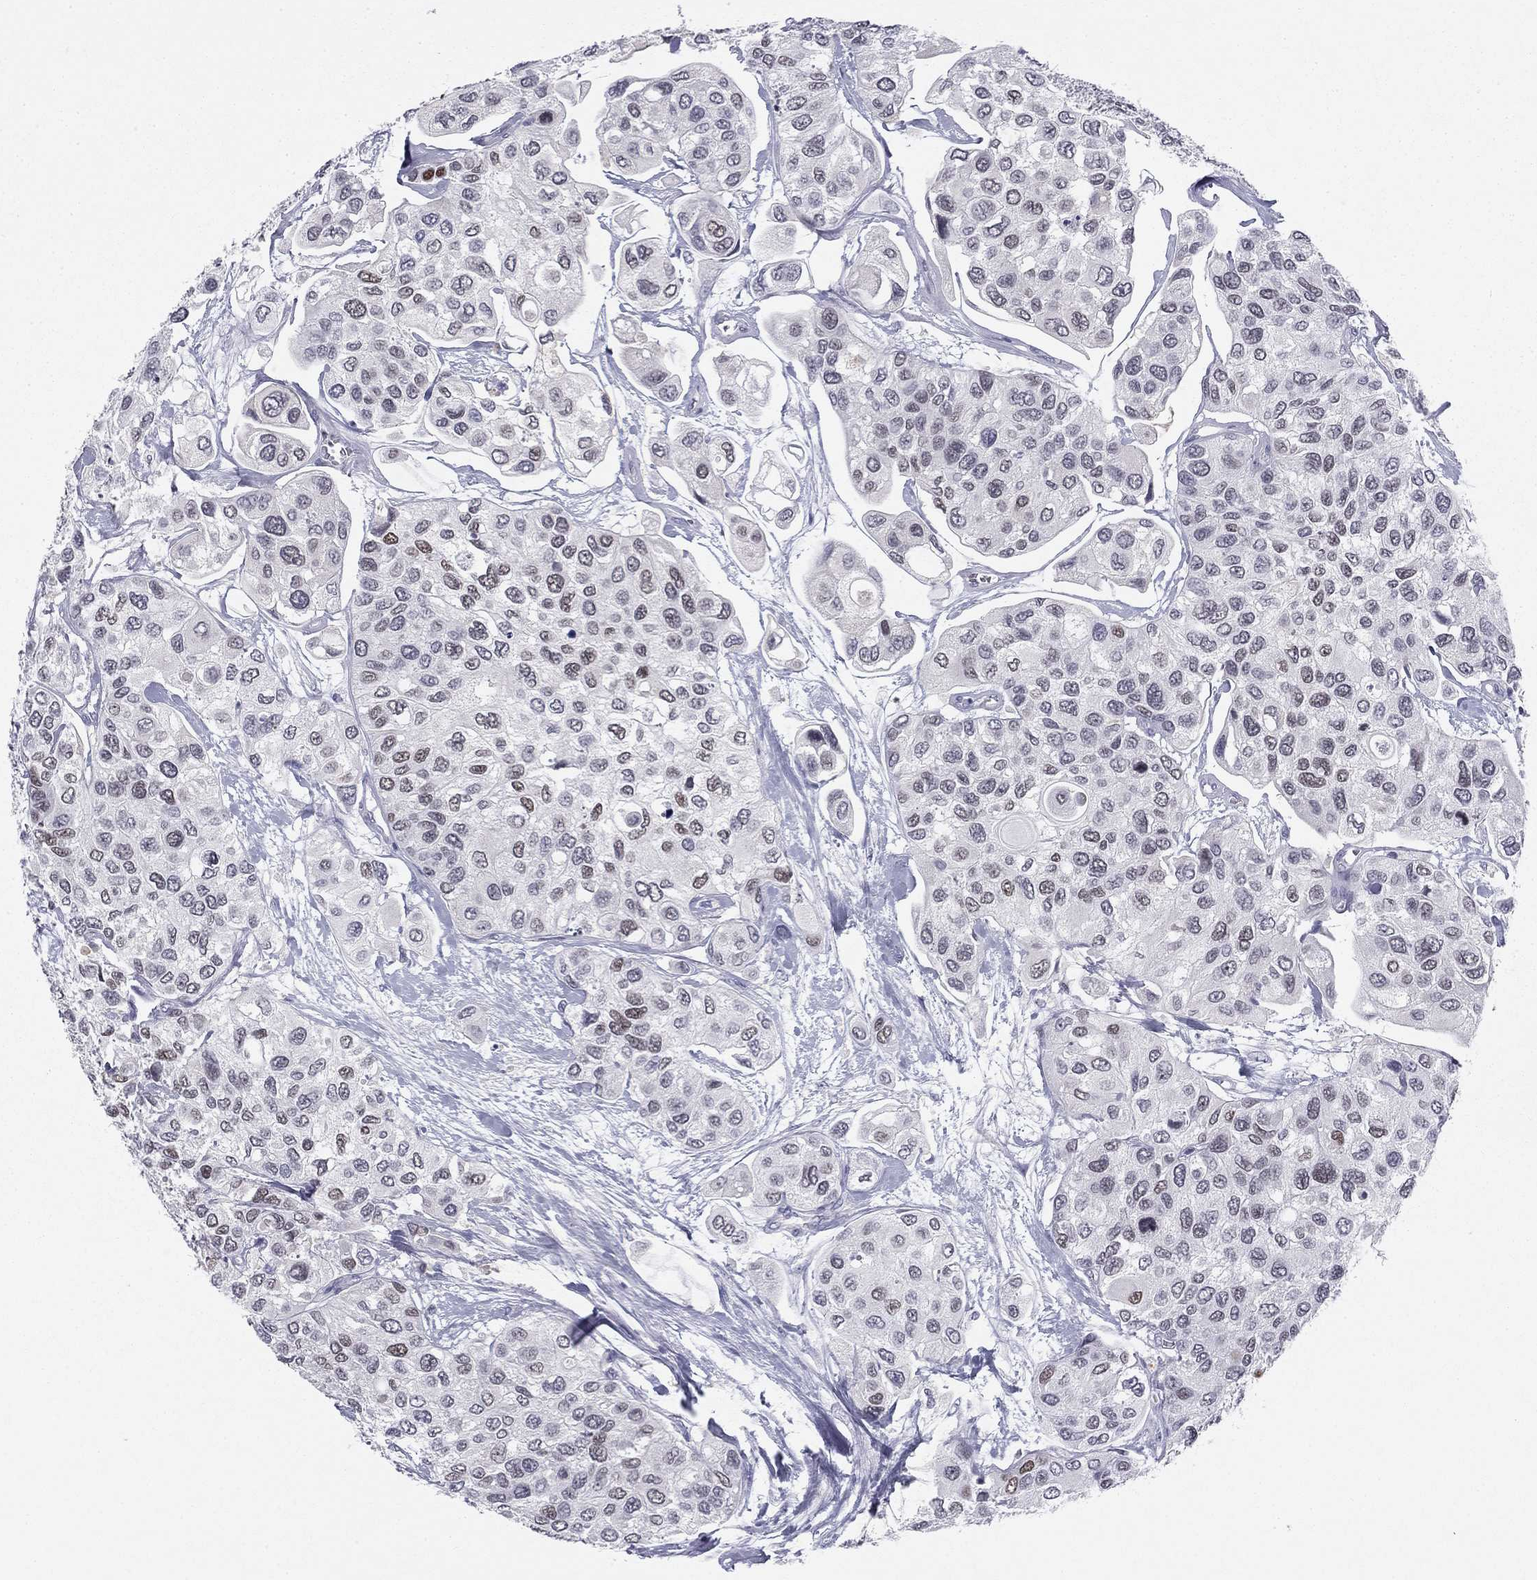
{"staining": {"intensity": "weak", "quantity": "<25%", "location": "nuclear"}, "tissue": "urothelial cancer", "cell_type": "Tumor cells", "image_type": "cancer", "snomed": [{"axis": "morphology", "description": "Urothelial carcinoma, High grade"}, {"axis": "topography", "description": "Urinary bladder"}], "caption": "Immunohistochemistry of human urothelial carcinoma (high-grade) exhibits no staining in tumor cells.", "gene": "TFAP2B", "patient": {"sex": "male", "age": 77}}